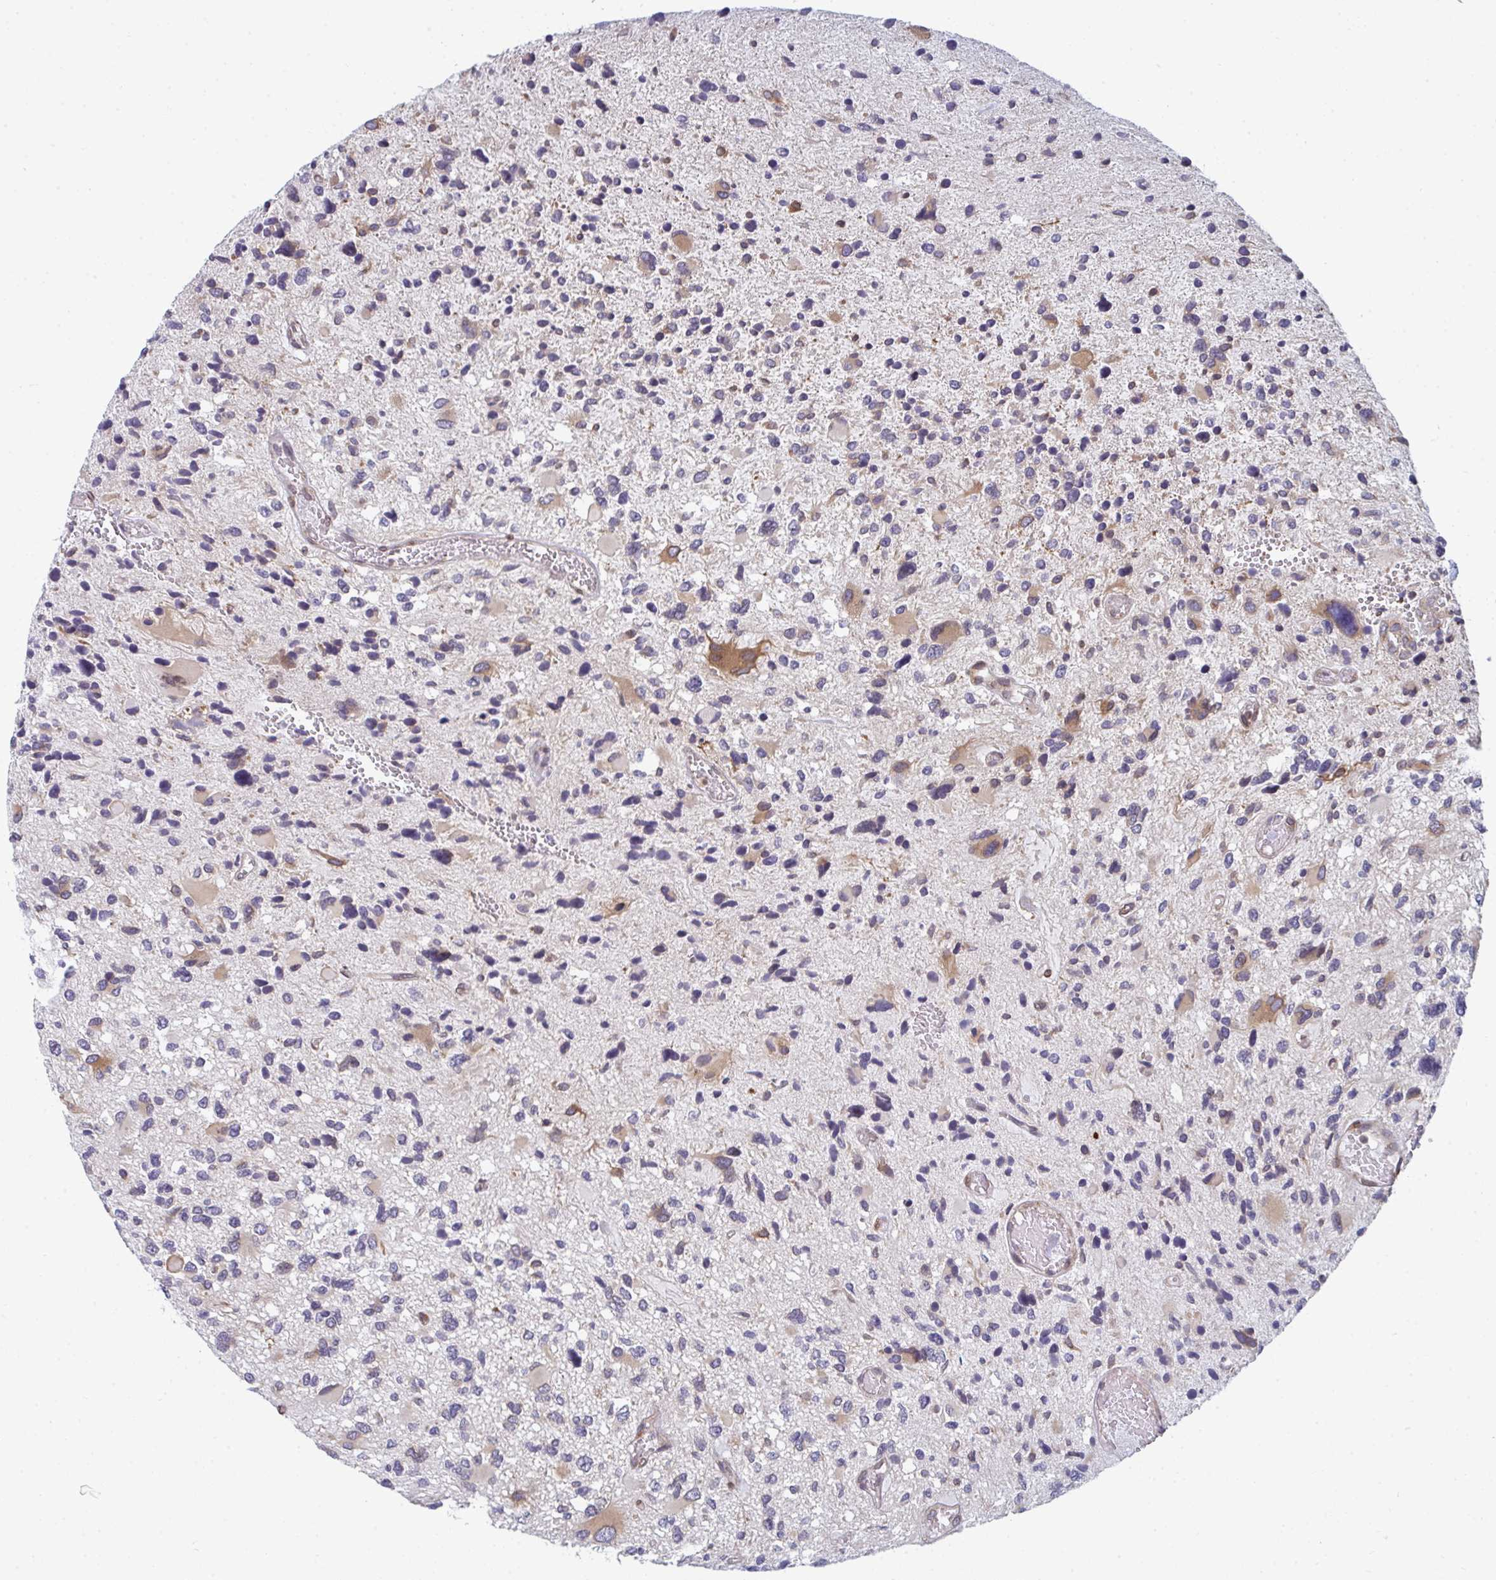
{"staining": {"intensity": "moderate", "quantity": "<25%", "location": "cytoplasmic/membranous"}, "tissue": "glioma", "cell_type": "Tumor cells", "image_type": "cancer", "snomed": [{"axis": "morphology", "description": "Glioma, malignant, High grade"}, {"axis": "topography", "description": "Brain"}], "caption": "Moderate cytoplasmic/membranous staining is identified in approximately <25% of tumor cells in malignant glioma (high-grade).", "gene": "LYSMD4", "patient": {"sex": "female", "age": 11}}